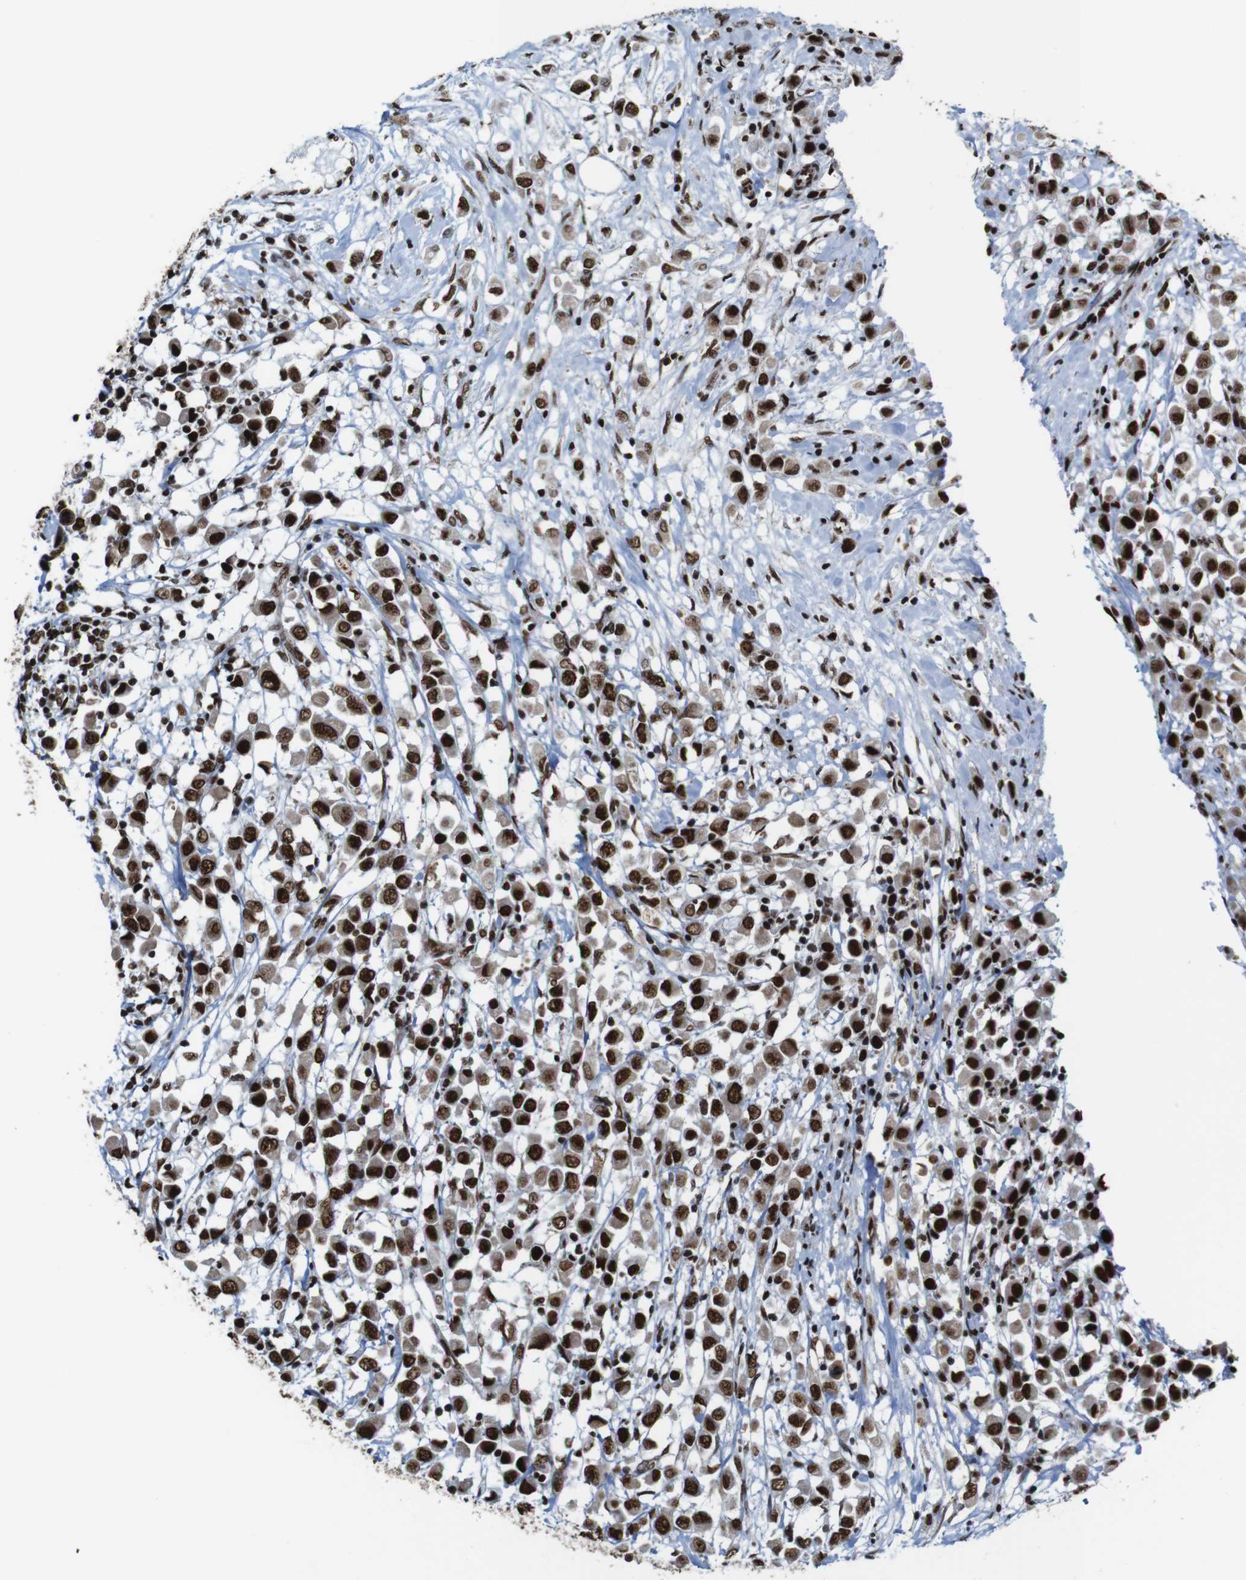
{"staining": {"intensity": "strong", "quantity": ">75%", "location": "nuclear"}, "tissue": "breast cancer", "cell_type": "Tumor cells", "image_type": "cancer", "snomed": [{"axis": "morphology", "description": "Duct carcinoma"}, {"axis": "topography", "description": "Breast"}], "caption": "The photomicrograph shows immunohistochemical staining of breast cancer (infiltrating ductal carcinoma). There is strong nuclear expression is present in about >75% of tumor cells. (DAB (3,3'-diaminobenzidine) IHC with brightfield microscopy, high magnification).", "gene": "ROMO1", "patient": {"sex": "female", "age": 61}}